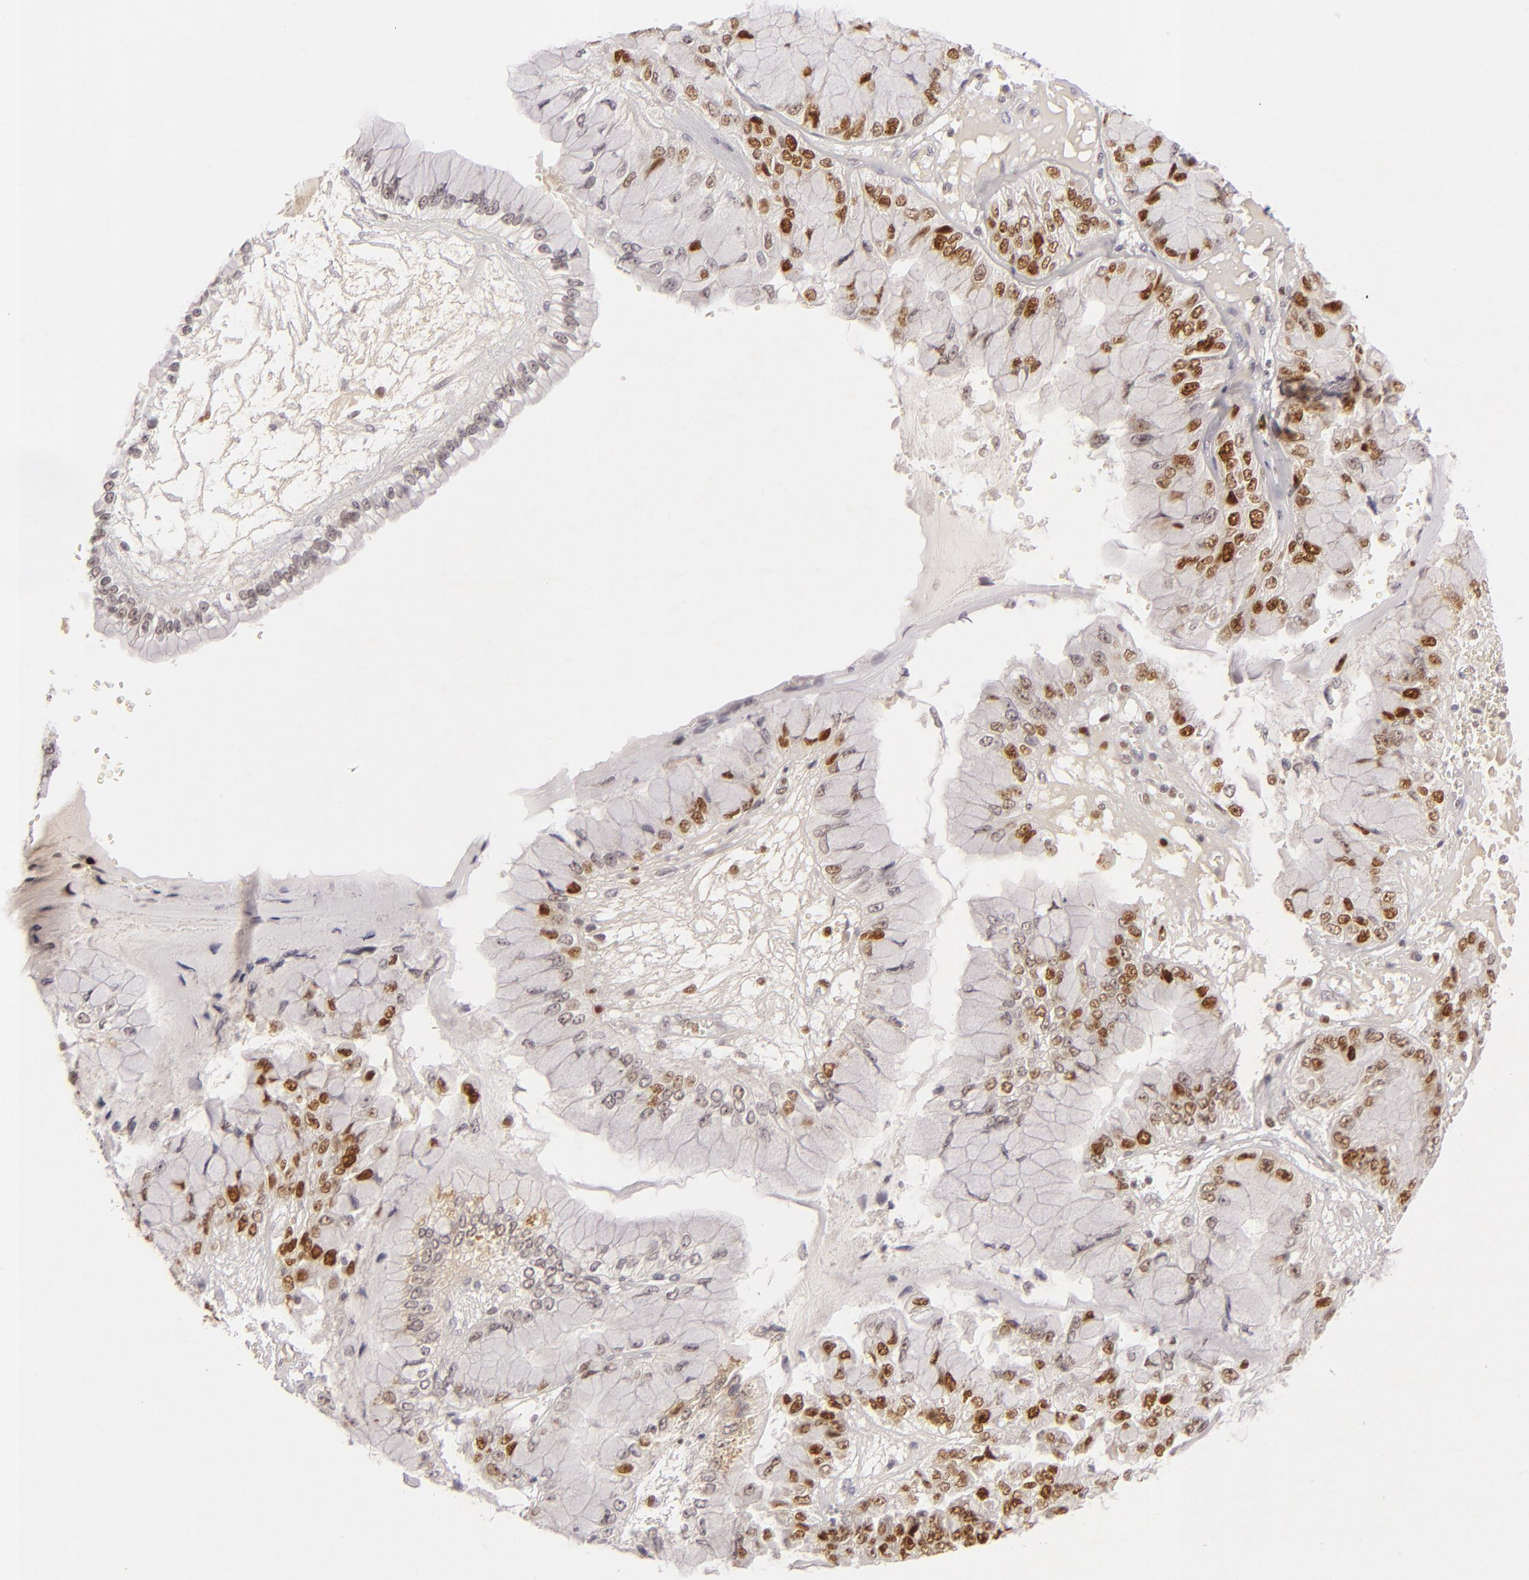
{"staining": {"intensity": "strong", "quantity": ">75%", "location": "nuclear"}, "tissue": "liver cancer", "cell_type": "Tumor cells", "image_type": "cancer", "snomed": [{"axis": "morphology", "description": "Cholangiocarcinoma"}, {"axis": "topography", "description": "Liver"}], "caption": "Immunohistochemistry photomicrograph of neoplastic tissue: human liver cancer stained using immunohistochemistry displays high levels of strong protein expression localized specifically in the nuclear of tumor cells, appearing as a nuclear brown color.", "gene": "FEN1", "patient": {"sex": "female", "age": 79}}